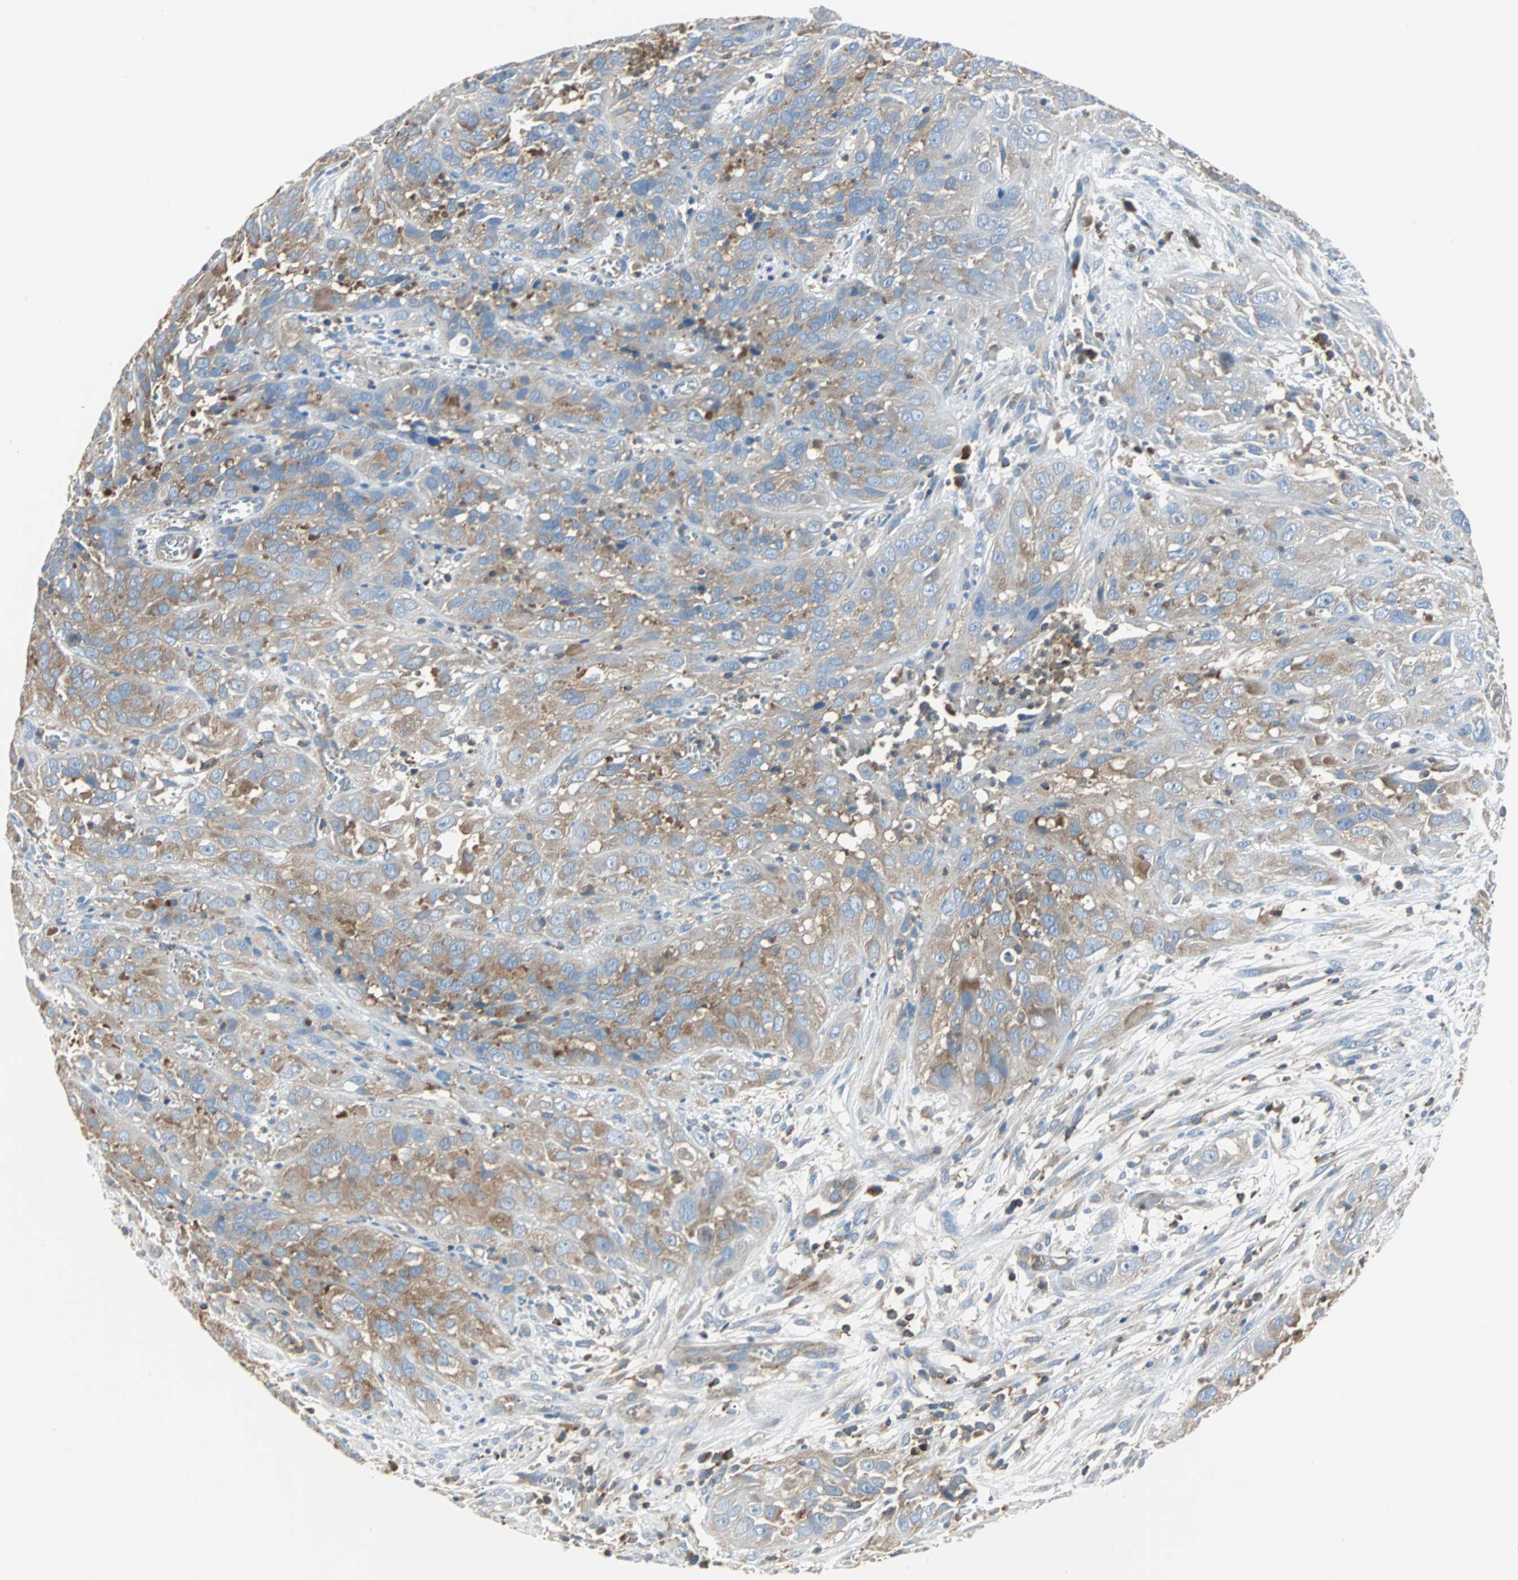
{"staining": {"intensity": "moderate", "quantity": ">75%", "location": "cytoplasmic/membranous"}, "tissue": "cervical cancer", "cell_type": "Tumor cells", "image_type": "cancer", "snomed": [{"axis": "morphology", "description": "Squamous cell carcinoma, NOS"}, {"axis": "topography", "description": "Cervix"}], "caption": "Immunohistochemistry (DAB) staining of cervical squamous cell carcinoma reveals moderate cytoplasmic/membranous protein expression in about >75% of tumor cells.", "gene": "TSC22D4", "patient": {"sex": "female", "age": 32}}